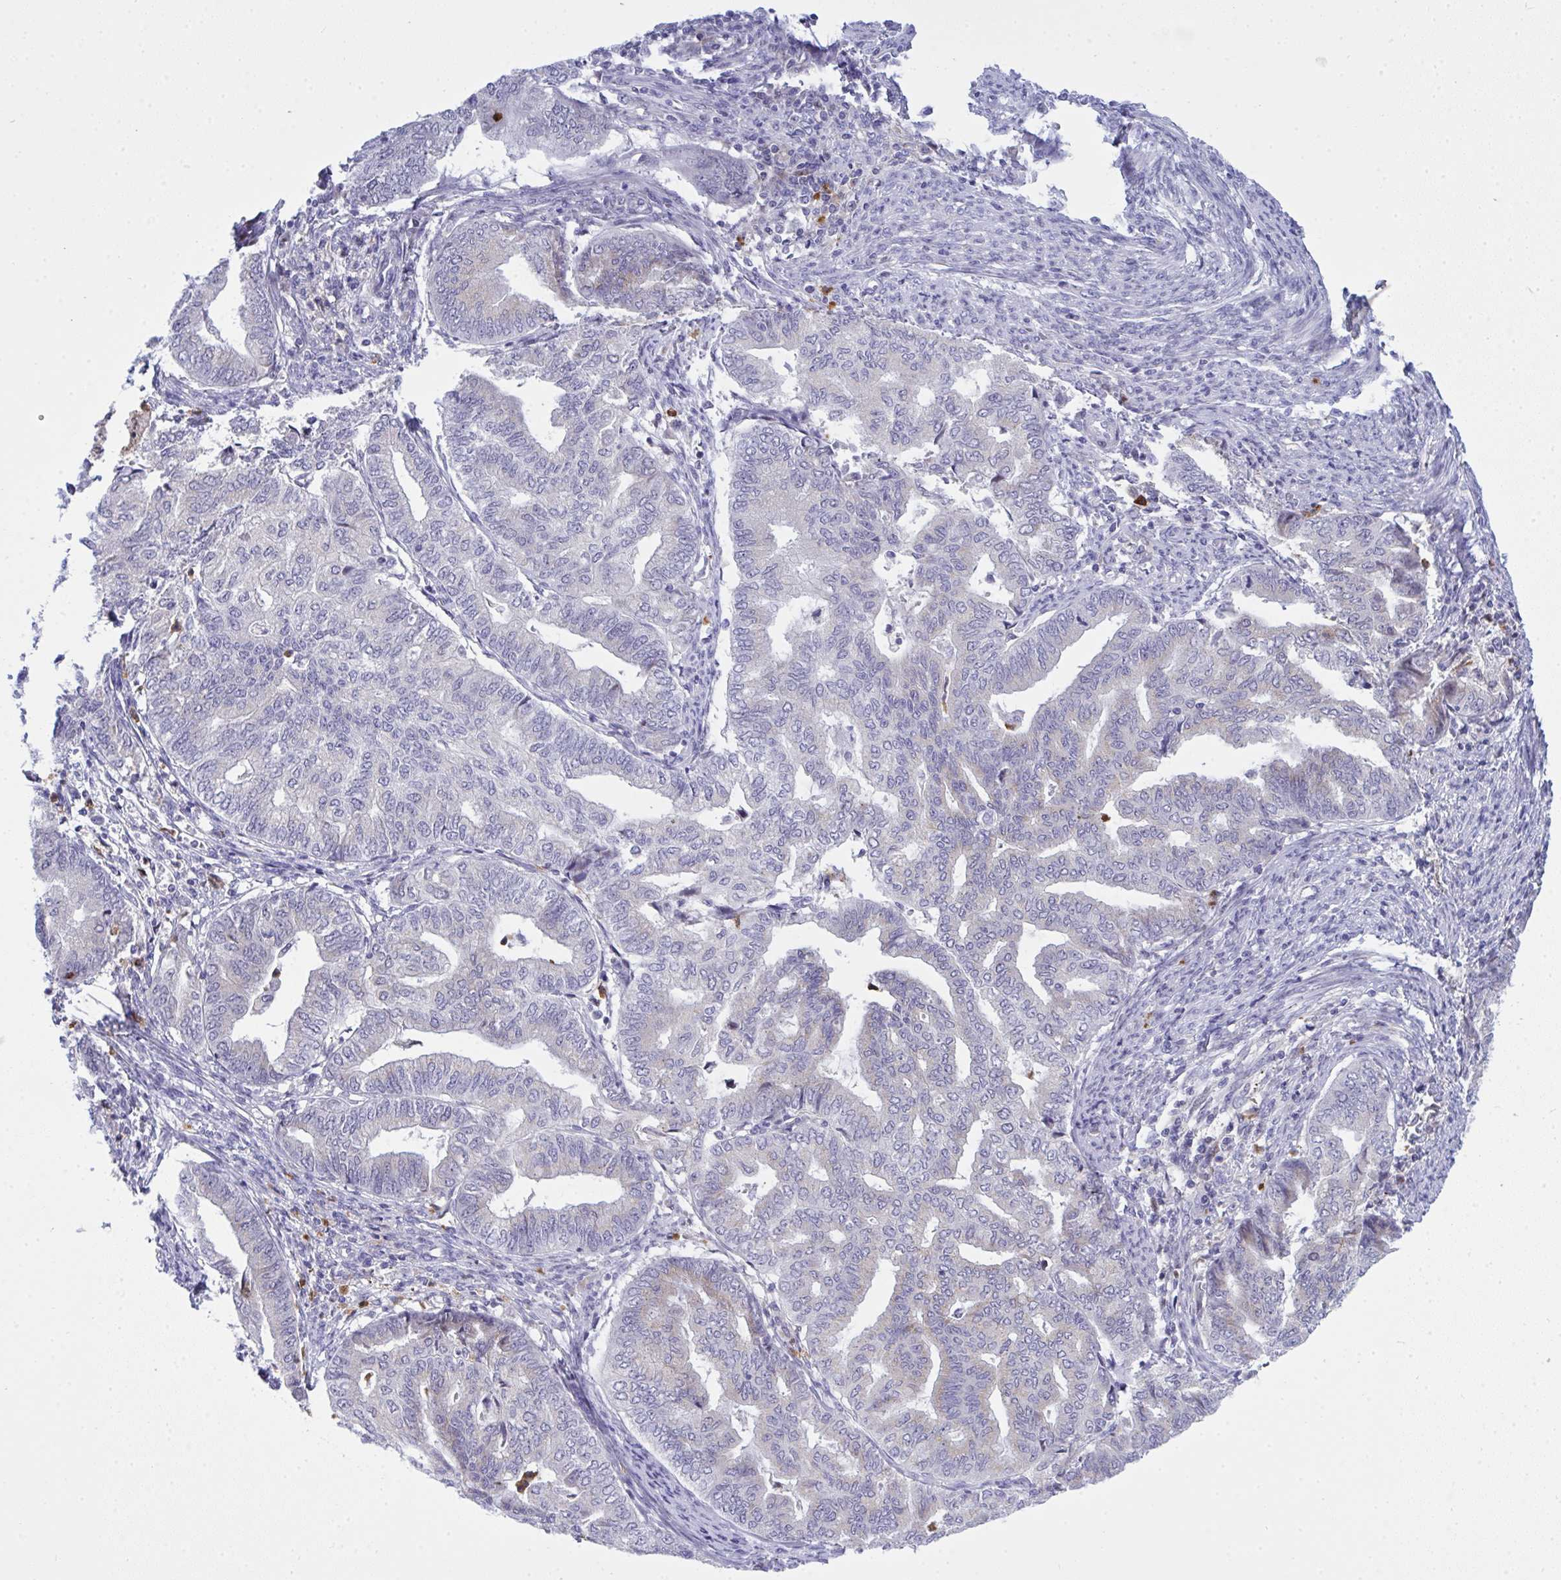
{"staining": {"intensity": "negative", "quantity": "none", "location": "none"}, "tissue": "endometrial cancer", "cell_type": "Tumor cells", "image_type": "cancer", "snomed": [{"axis": "morphology", "description": "Adenocarcinoma, NOS"}, {"axis": "topography", "description": "Endometrium"}], "caption": "This is an IHC micrograph of endometrial cancer. There is no staining in tumor cells.", "gene": "ZNF554", "patient": {"sex": "female", "age": 79}}